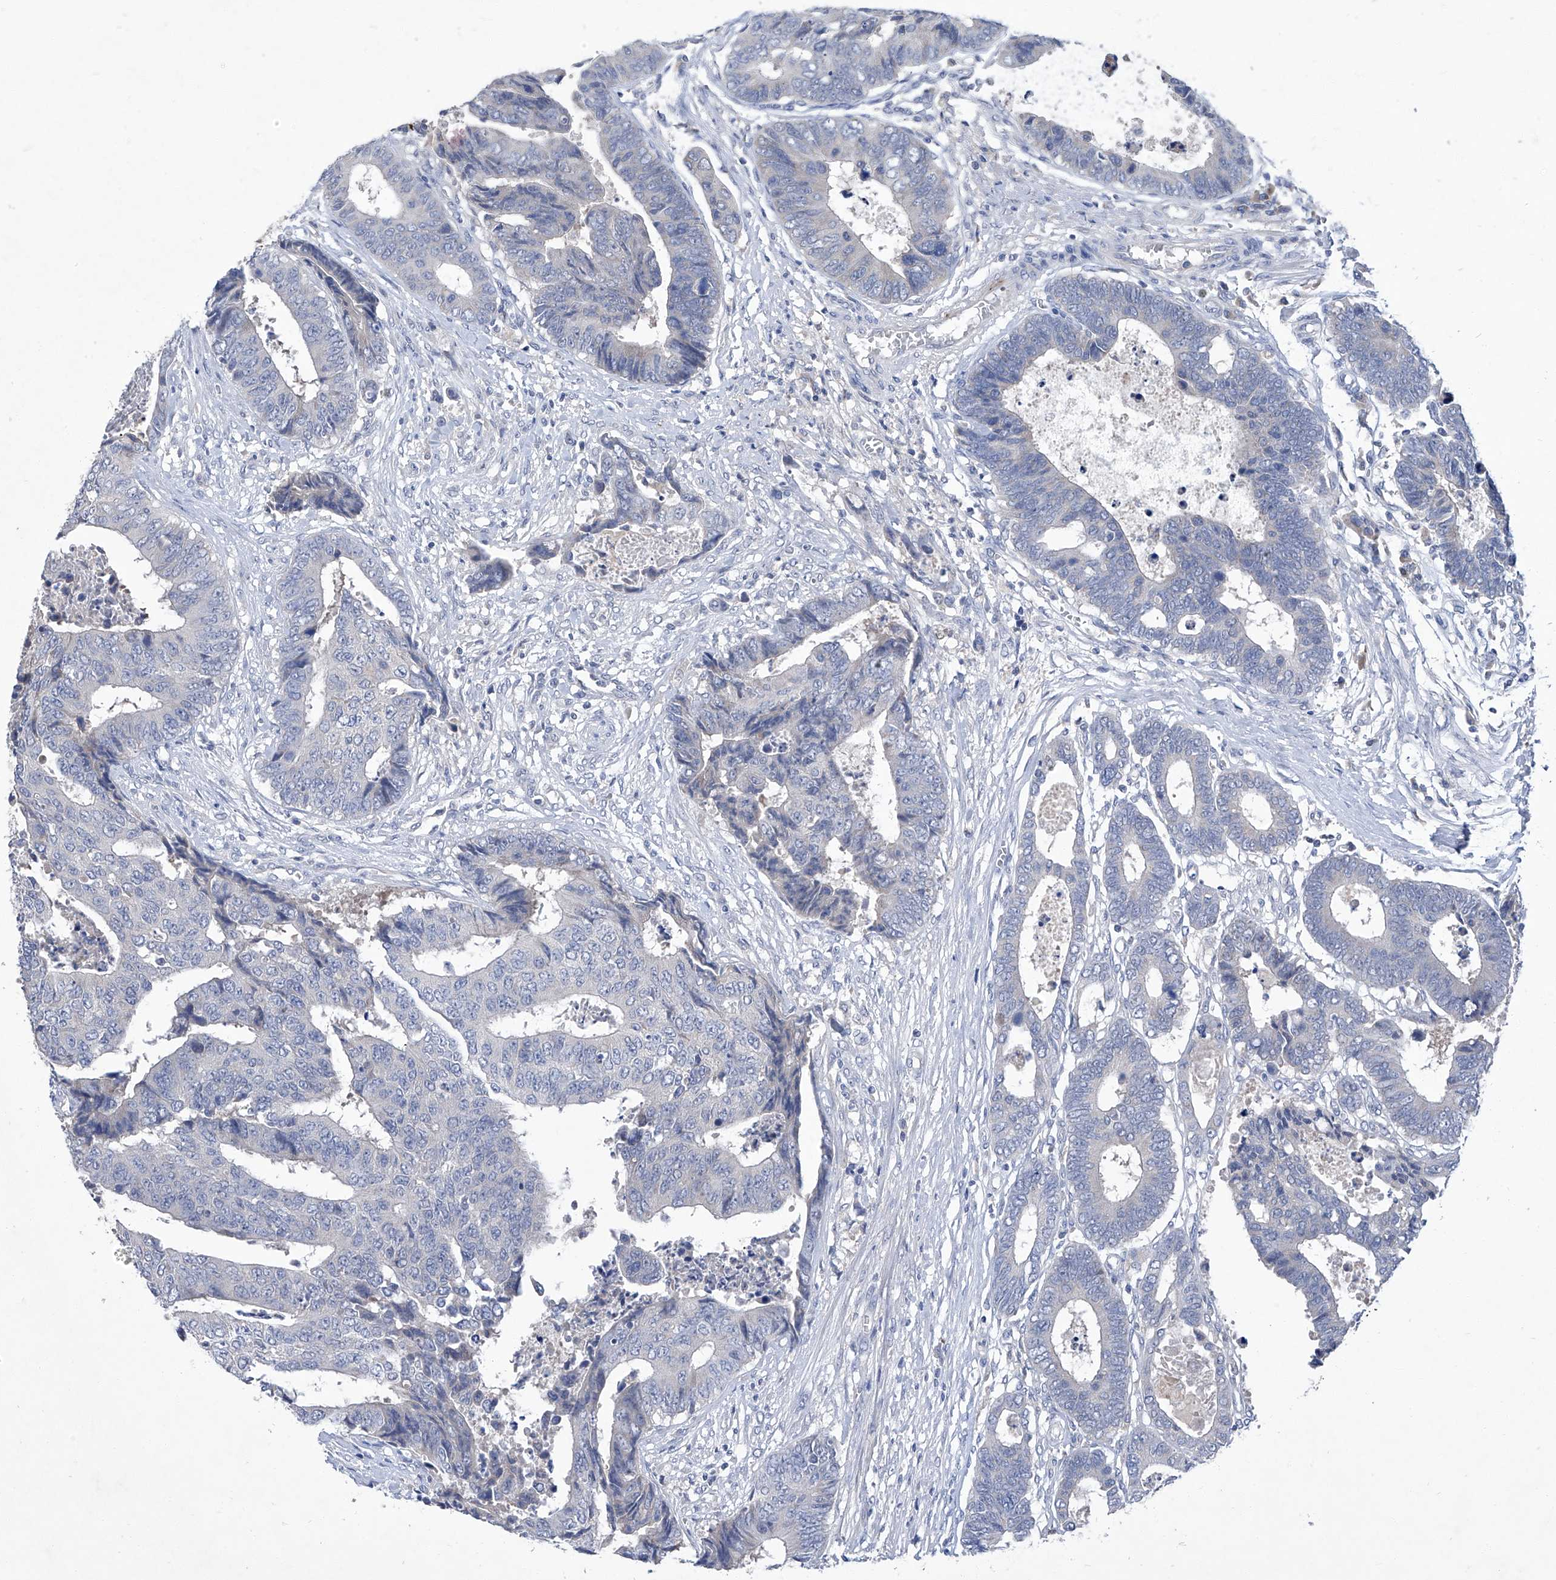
{"staining": {"intensity": "negative", "quantity": "none", "location": "none"}, "tissue": "colorectal cancer", "cell_type": "Tumor cells", "image_type": "cancer", "snomed": [{"axis": "morphology", "description": "Adenocarcinoma, NOS"}, {"axis": "topography", "description": "Rectum"}], "caption": "A high-resolution image shows immunohistochemistry (IHC) staining of adenocarcinoma (colorectal), which shows no significant expression in tumor cells. (Immunohistochemistry (ihc), brightfield microscopy, high magnification).", "gene": "SBK2", "patient": {"sex": "male", "age": 84}}